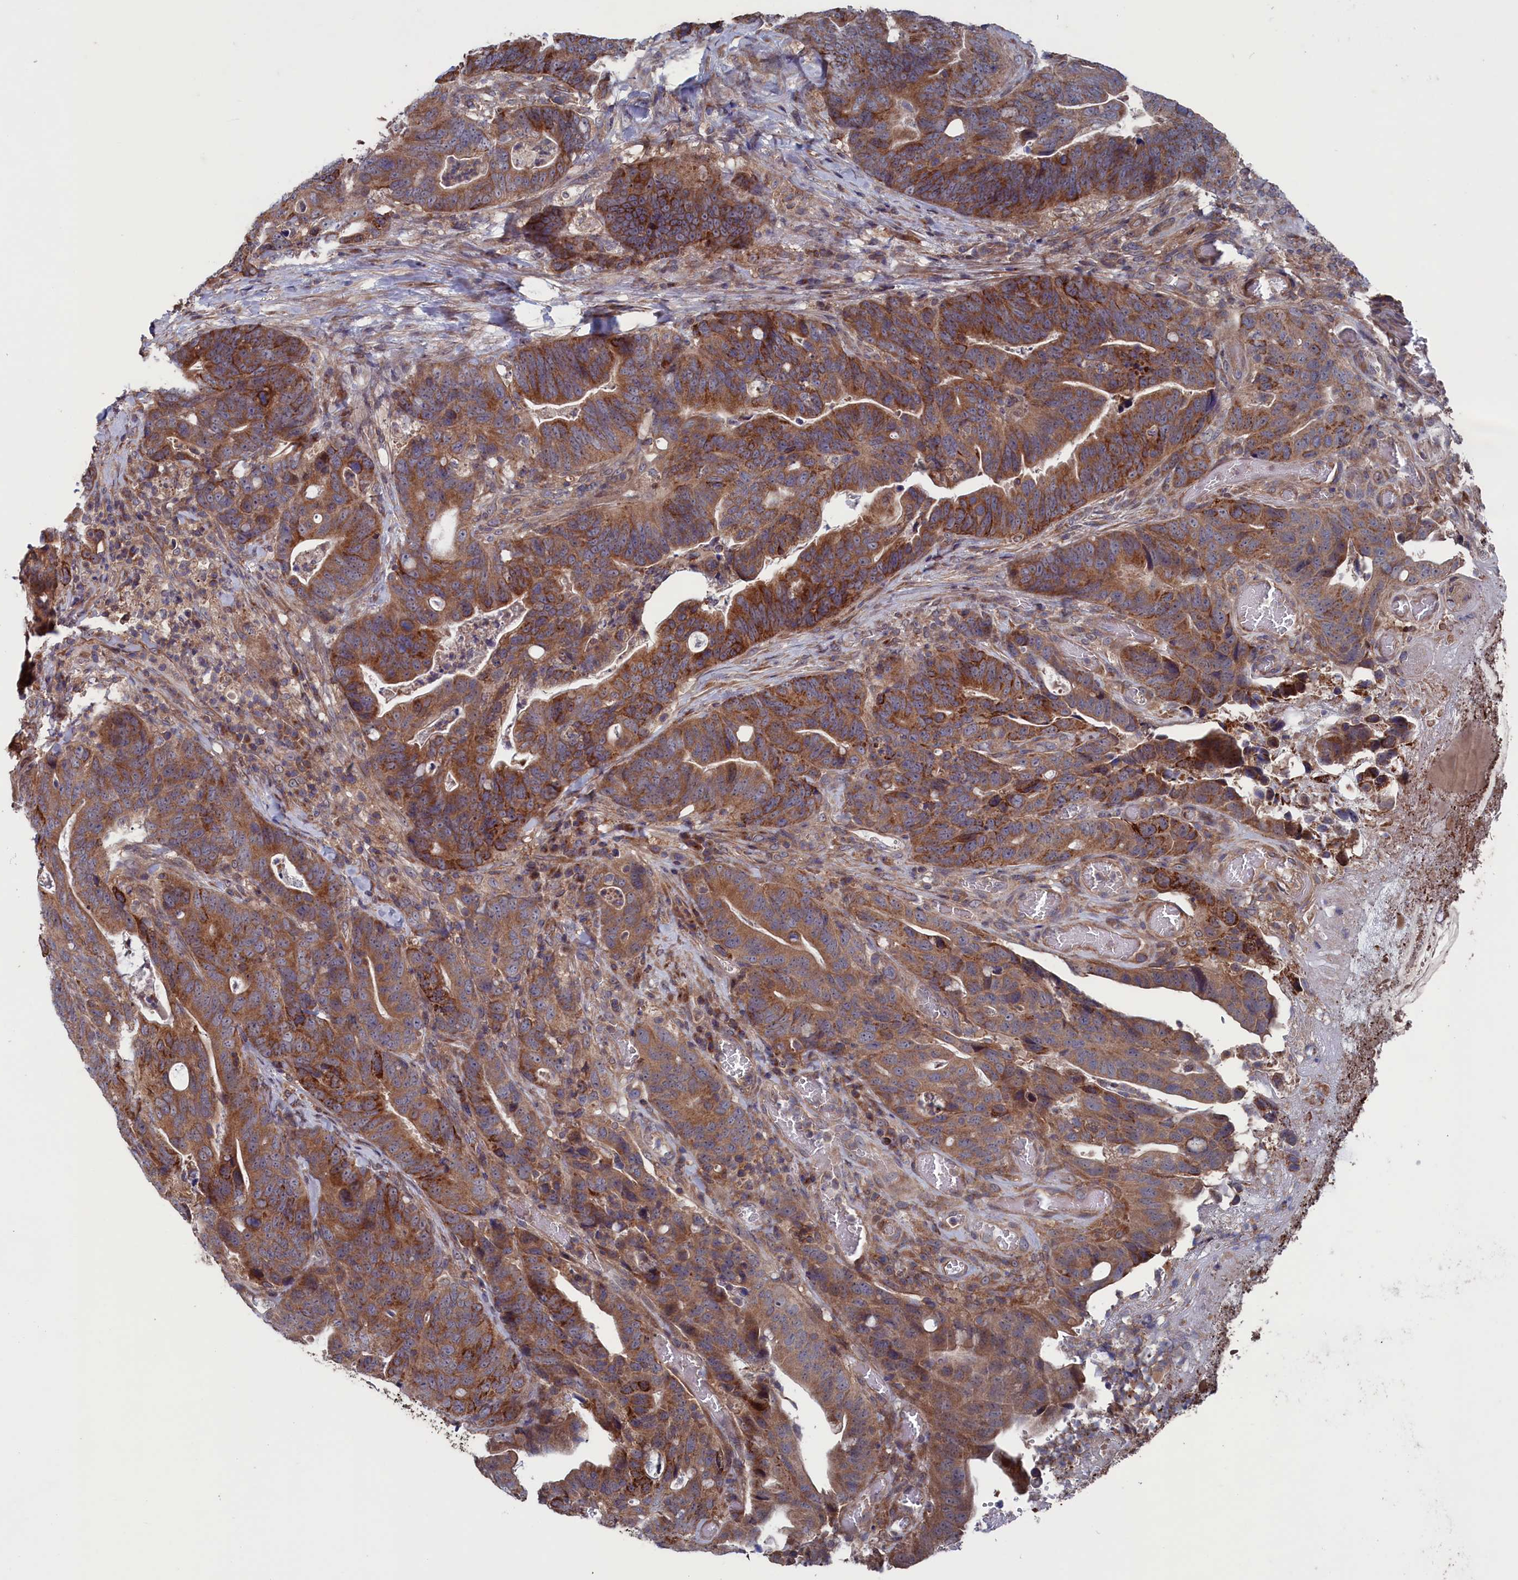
{"staining": {"intensity": "strong", "quantity": ">75%", "location": "cytoplasmic/membranous"}, "tissue": "colorectal cancer", "cell_type": "Tumor cells", "image_type": "cancer", "snomed": [{"axis": "morphology", "description": "Adenocarcinoma, NOS"}, {"axis": "topography", "description": "Colon"}], "caption": "Brown immunohistochemical staining in colorectal cancer (adenocarcinoma) exhibits strong cytoplasmic/membranous staining in about >75% of tumor cells.", "gene": "SPATA13", "patient": {"sex": "female", "age": 82}}